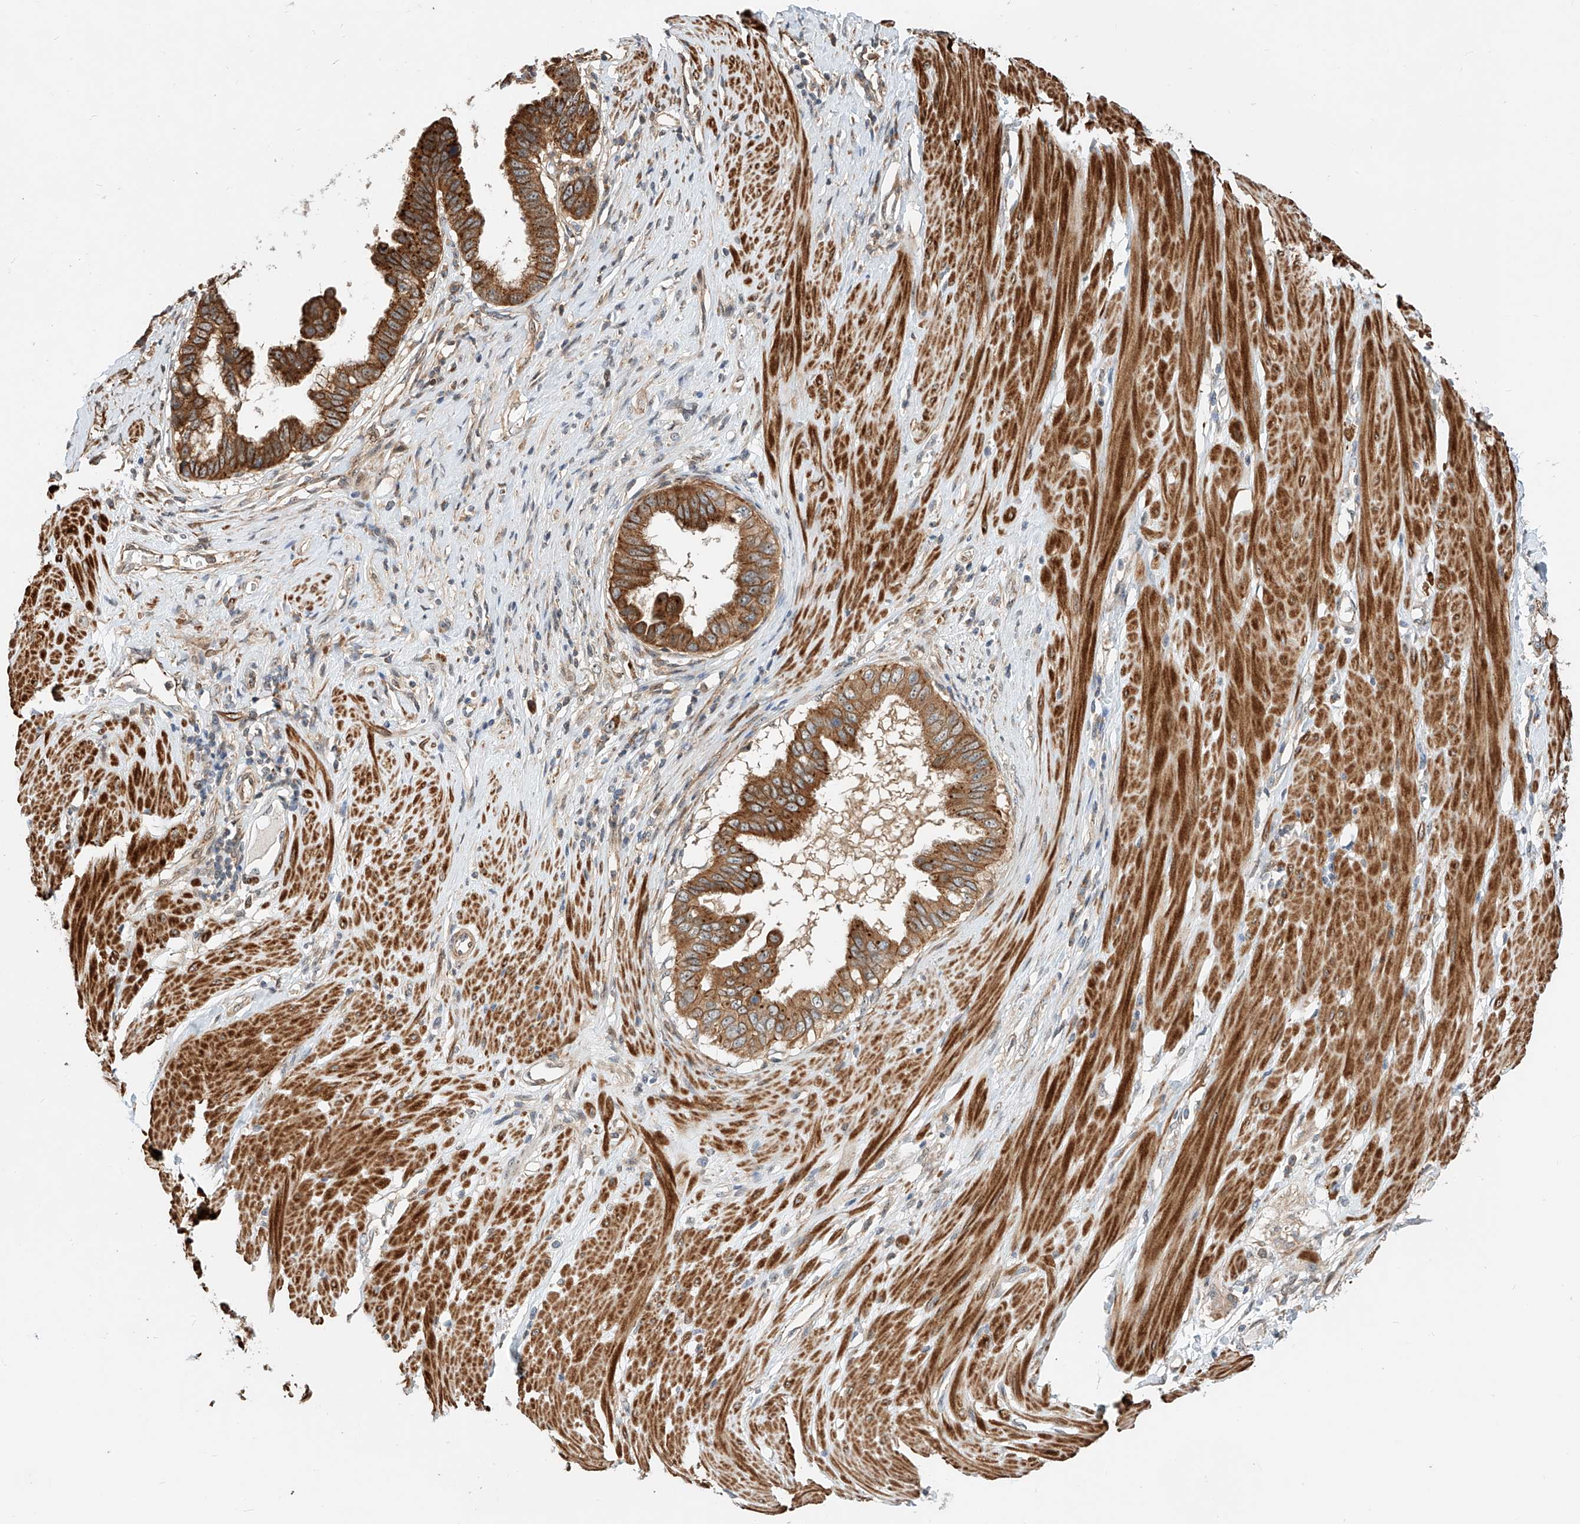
{"staining": {"intensity": "strong", "quantity": ">75%", "location": "cytoplasmic/membranous"}, "tissue": "pancreatic cancer", "cell_type": "Tumor cells", "image_type": "cancer", "snomed": [{"axis": "morphology", "description": "Adenocarcinoma, NOS"}, {"axis": "topography", "description": "Pancreas"}], "caption": "Human adenocarcinoma (pancreatic) stained for a protein (brown) displays strong cytoplasmic/membranous positive staining in approximately >75% of tumor cells.", "gene": "CPAMD8", "patient": {"sex": "female", "age": 56}}